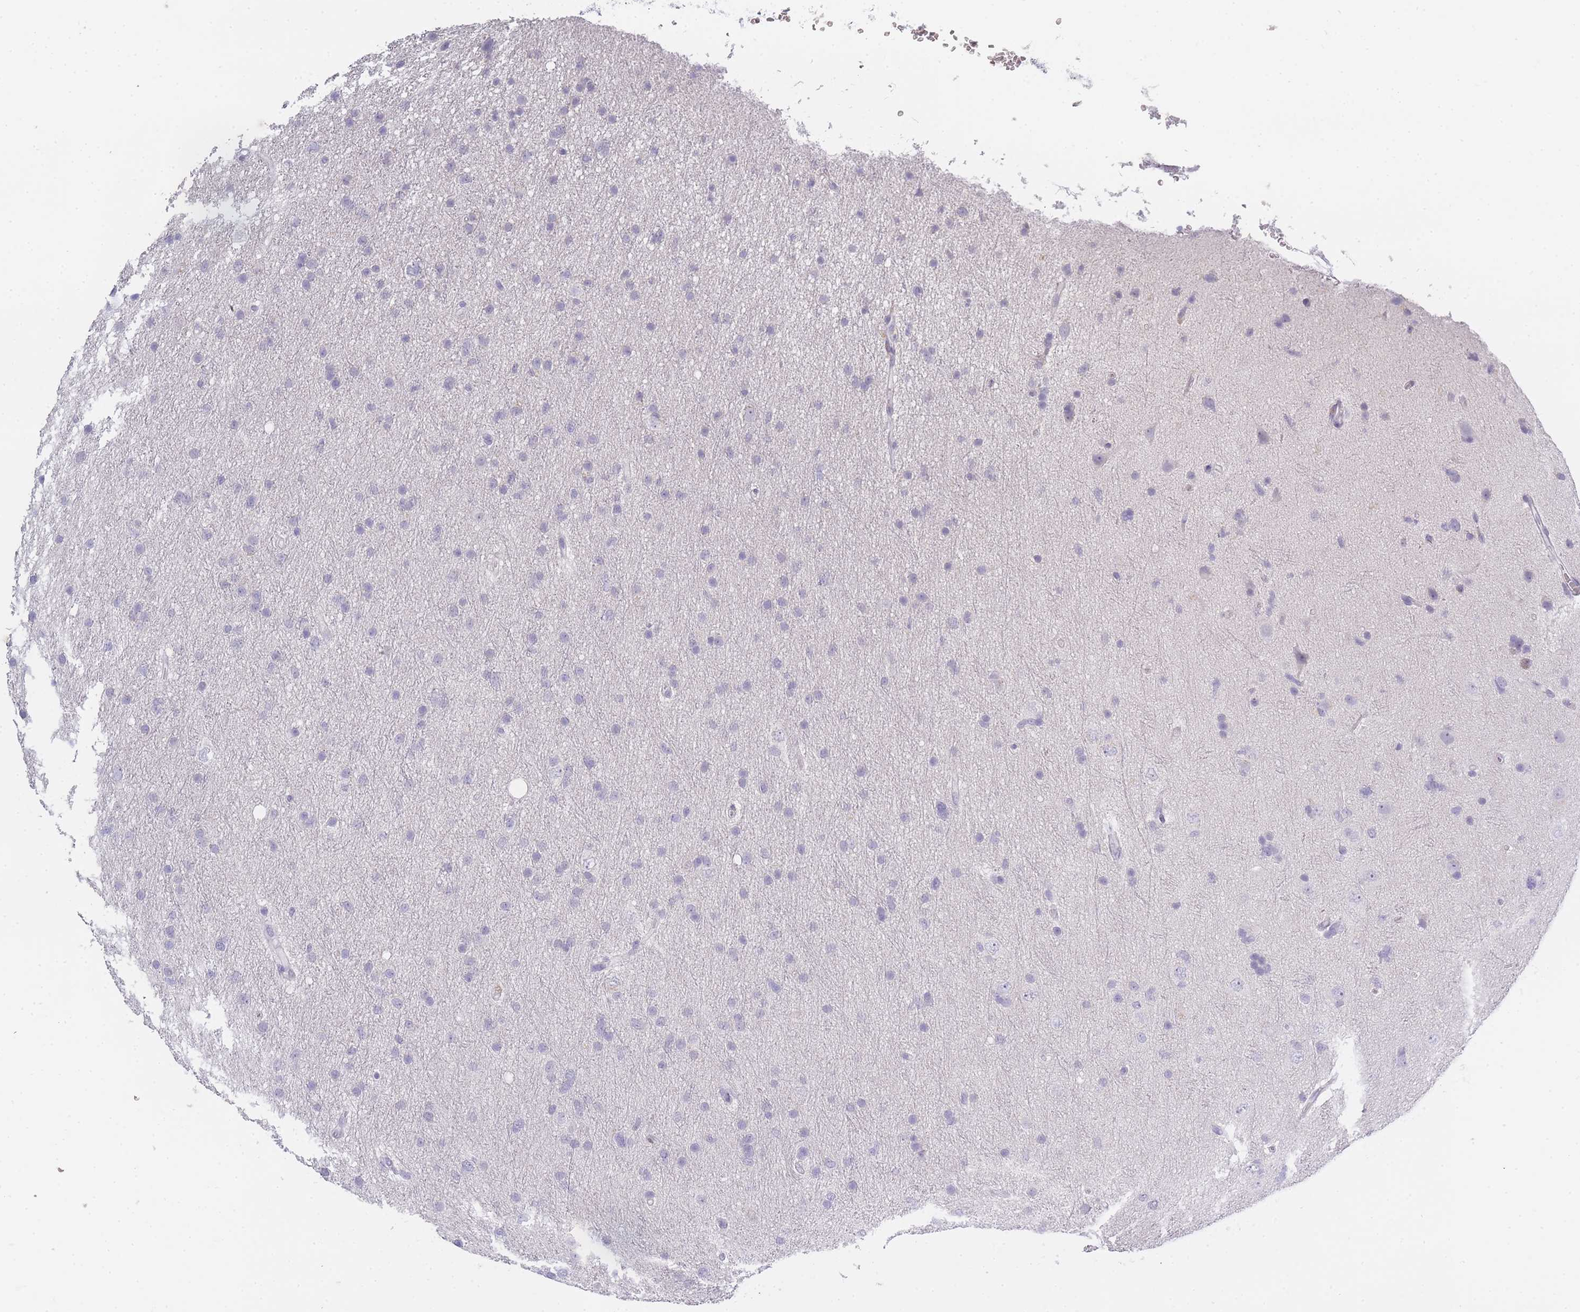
{"staining": {"intensity": "negative", "quantity": "none", "location": "none"}, "tissue": "glioma", "cell_type": "Tumor cells", "image_type": "cancer", "snomed": [{"axis": "morphology", "description": "Glioma, malignant, Low grade"}, {"axis": "topography", "description": "Cerebral cortex"}], "caption": "Tumor cells show no significant staining in glioma.", "gene": "INS", "patient": {"sex": "female", "age": 39}}